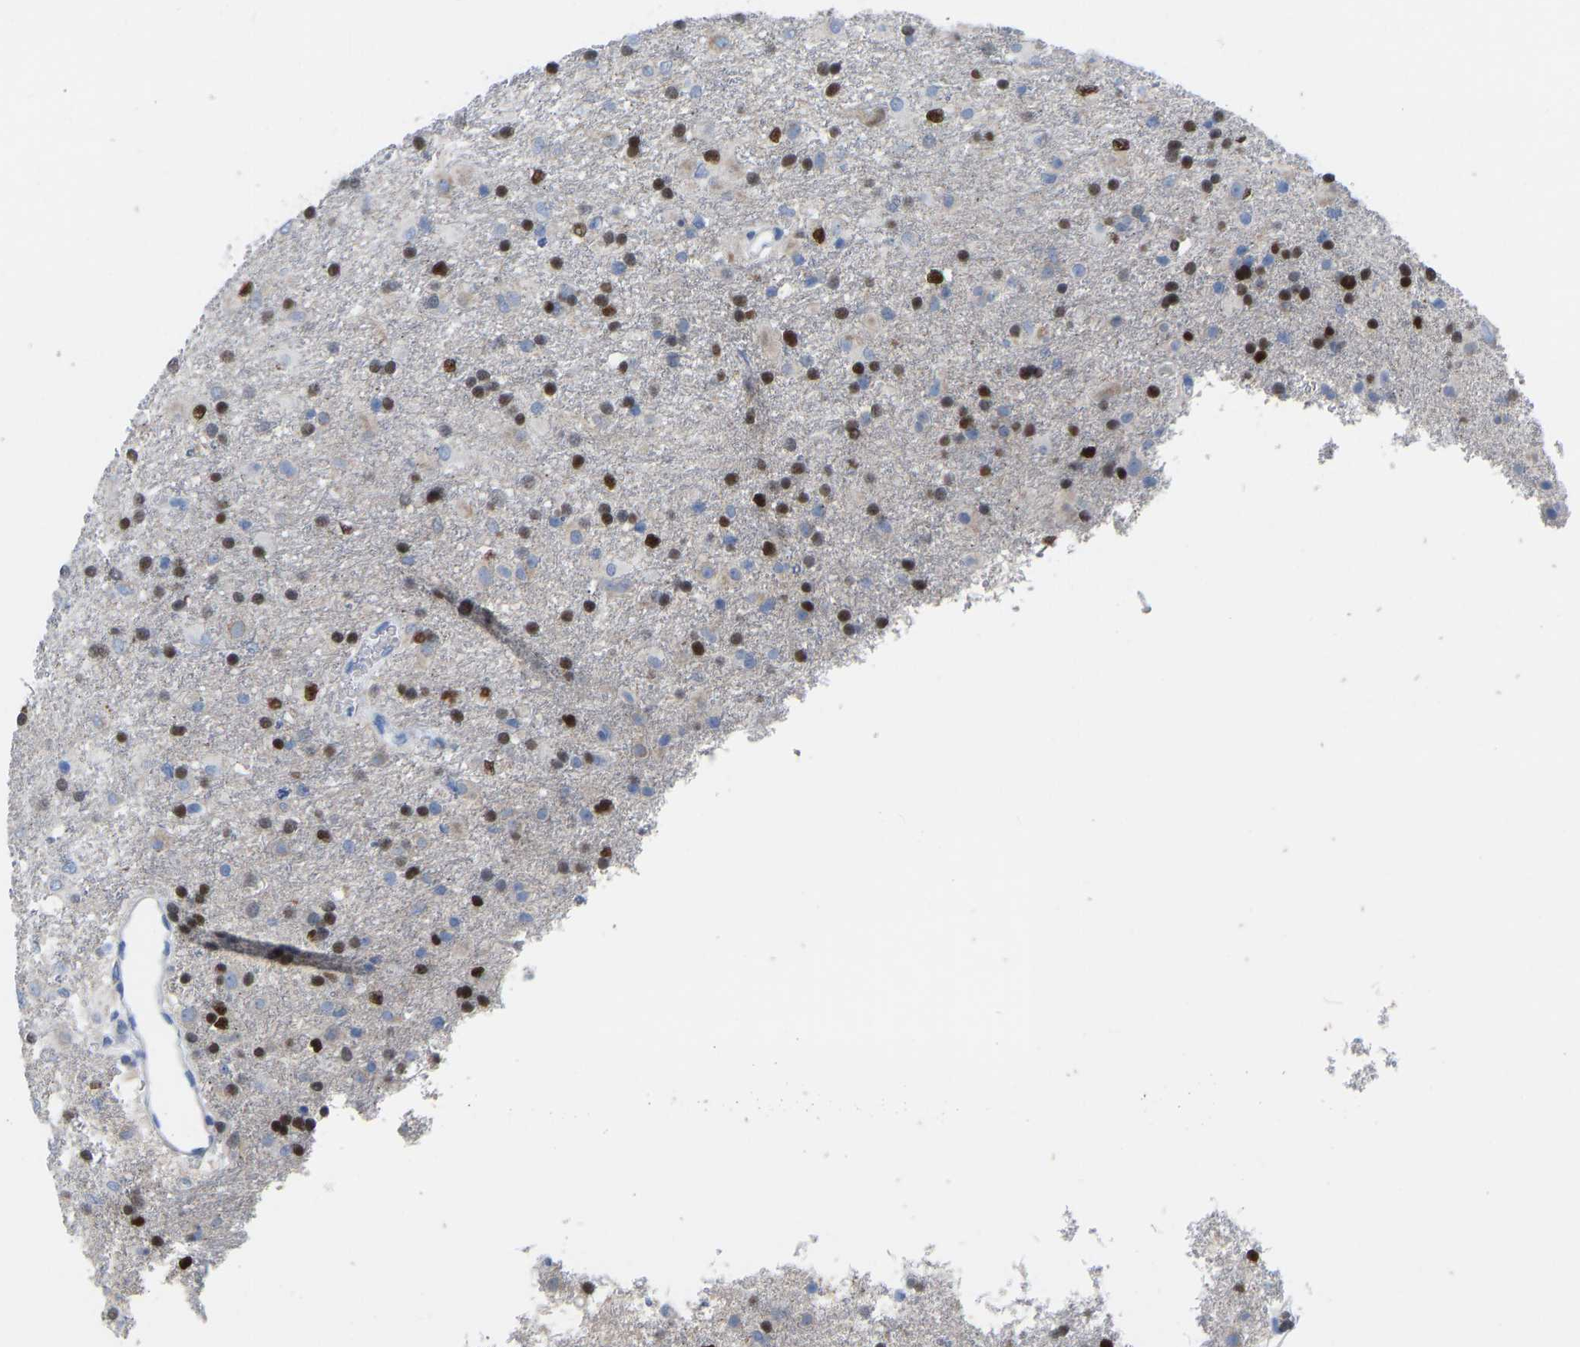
{"staining": {"intensity": "strong", "quantity": "25%-75%", "location": "nuclear"}, "tissue": "glioma", "cell_type": "Tumor cells", "image_type": "cancer", "snomed": [{"axis": "morphology", "description": "Glioma, malignant, Low grade"}, {"axis": "topography", "description": "Brain"}], "caption": "Protein expression by IHC exhibits strong nuclear staining in approximately 25%-75% of tumor cells in malignant low-grade glioma.", "gene": "OLIG2", "patient": {"sex": "male", "age": 65}}